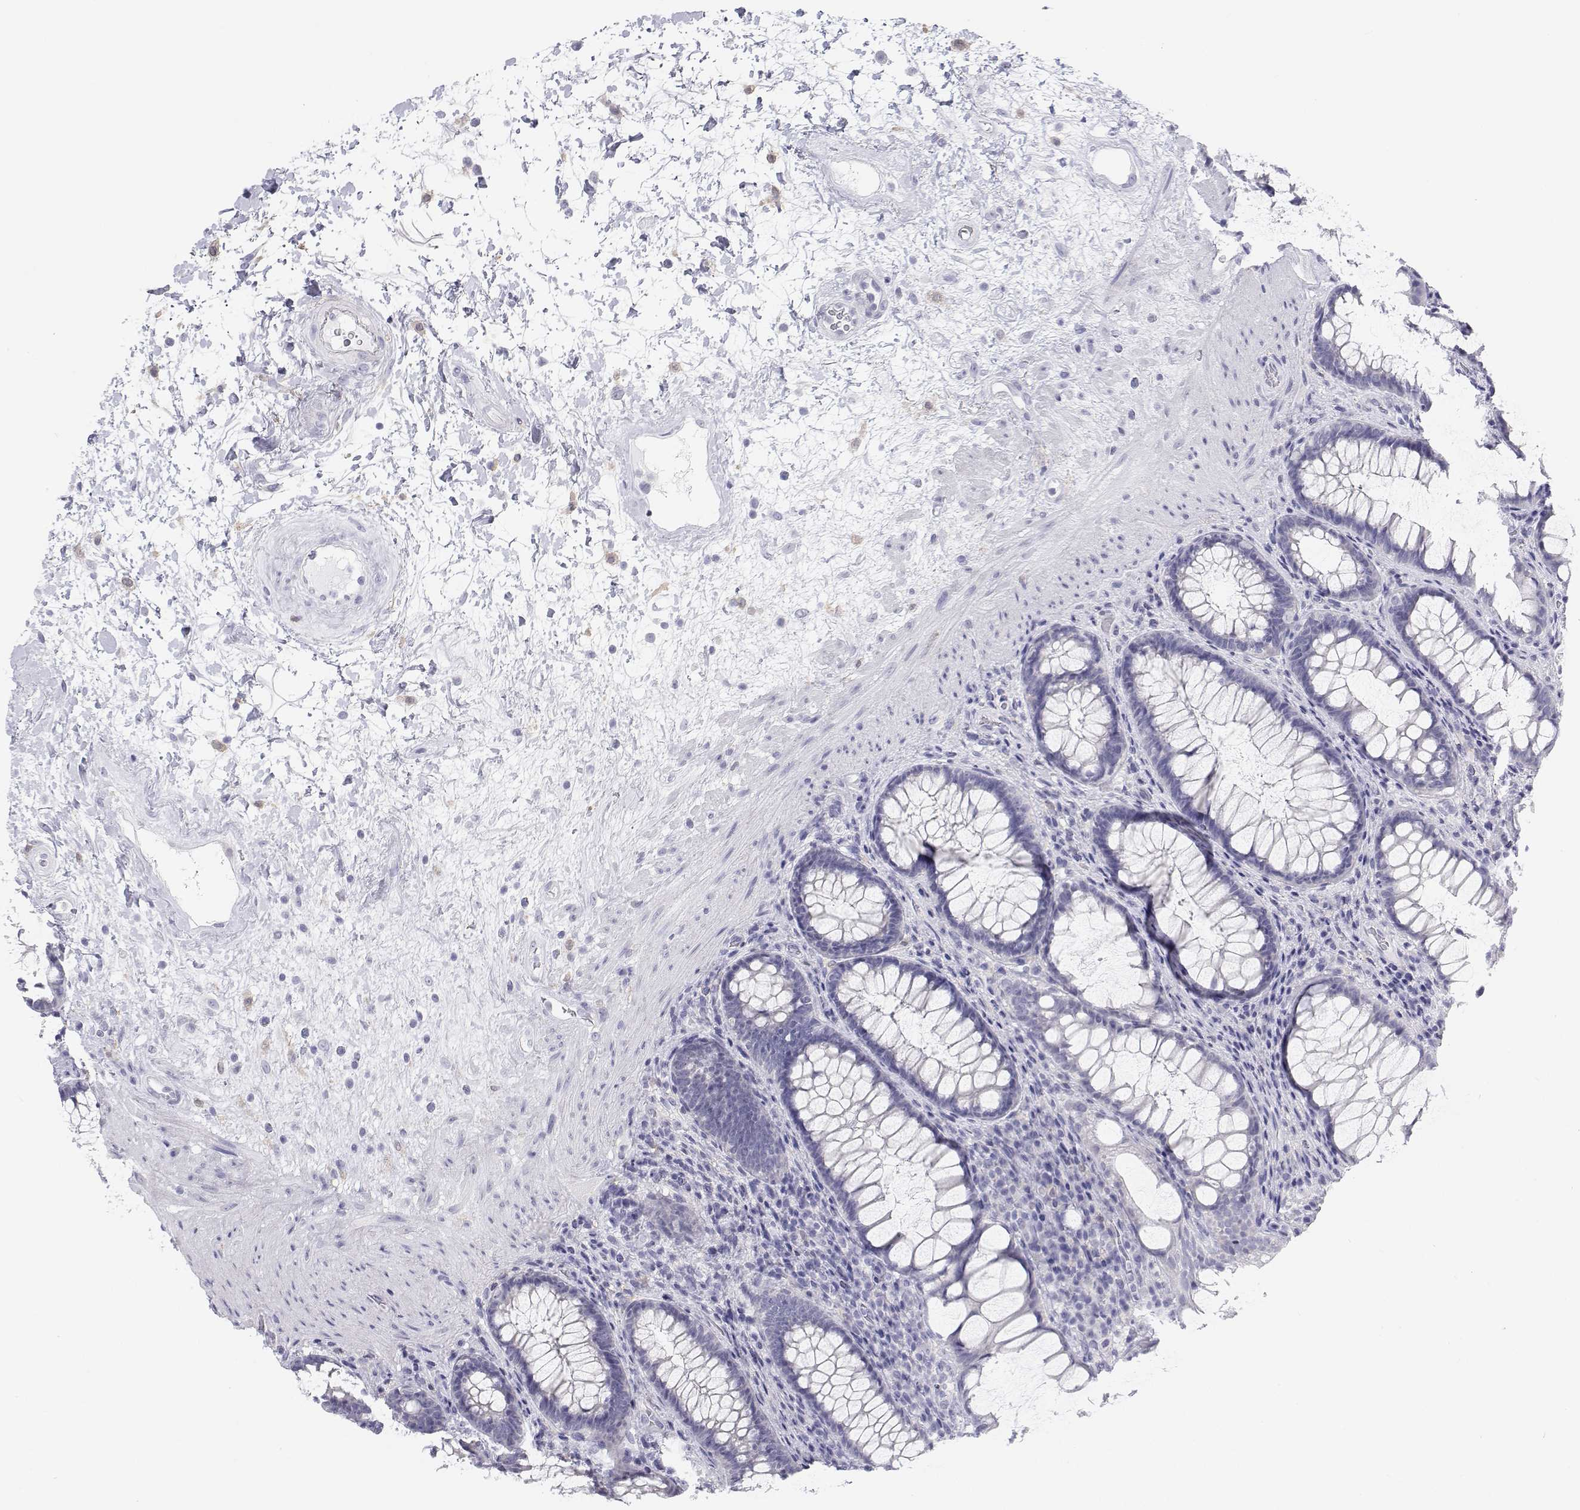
{"staining": {"intensity": "negative", "quantity": "none", "location": "none"}, "tissue": "rectum", "cell_type": "Glandular cells", "image_type": "normal", "snomed": [{"axis": "morphology", "description": "Normal tissue, NOS"}, {"axis": "topography", "description": "Rectum"}], "caption": "DAB (3,3'-diaminobenzidine) immunohistochemical staining of normal rectum demonstrates no significant expression in glandular cells.", "gene": "TTN", "patient": {"sex": "male", "age": 72}}